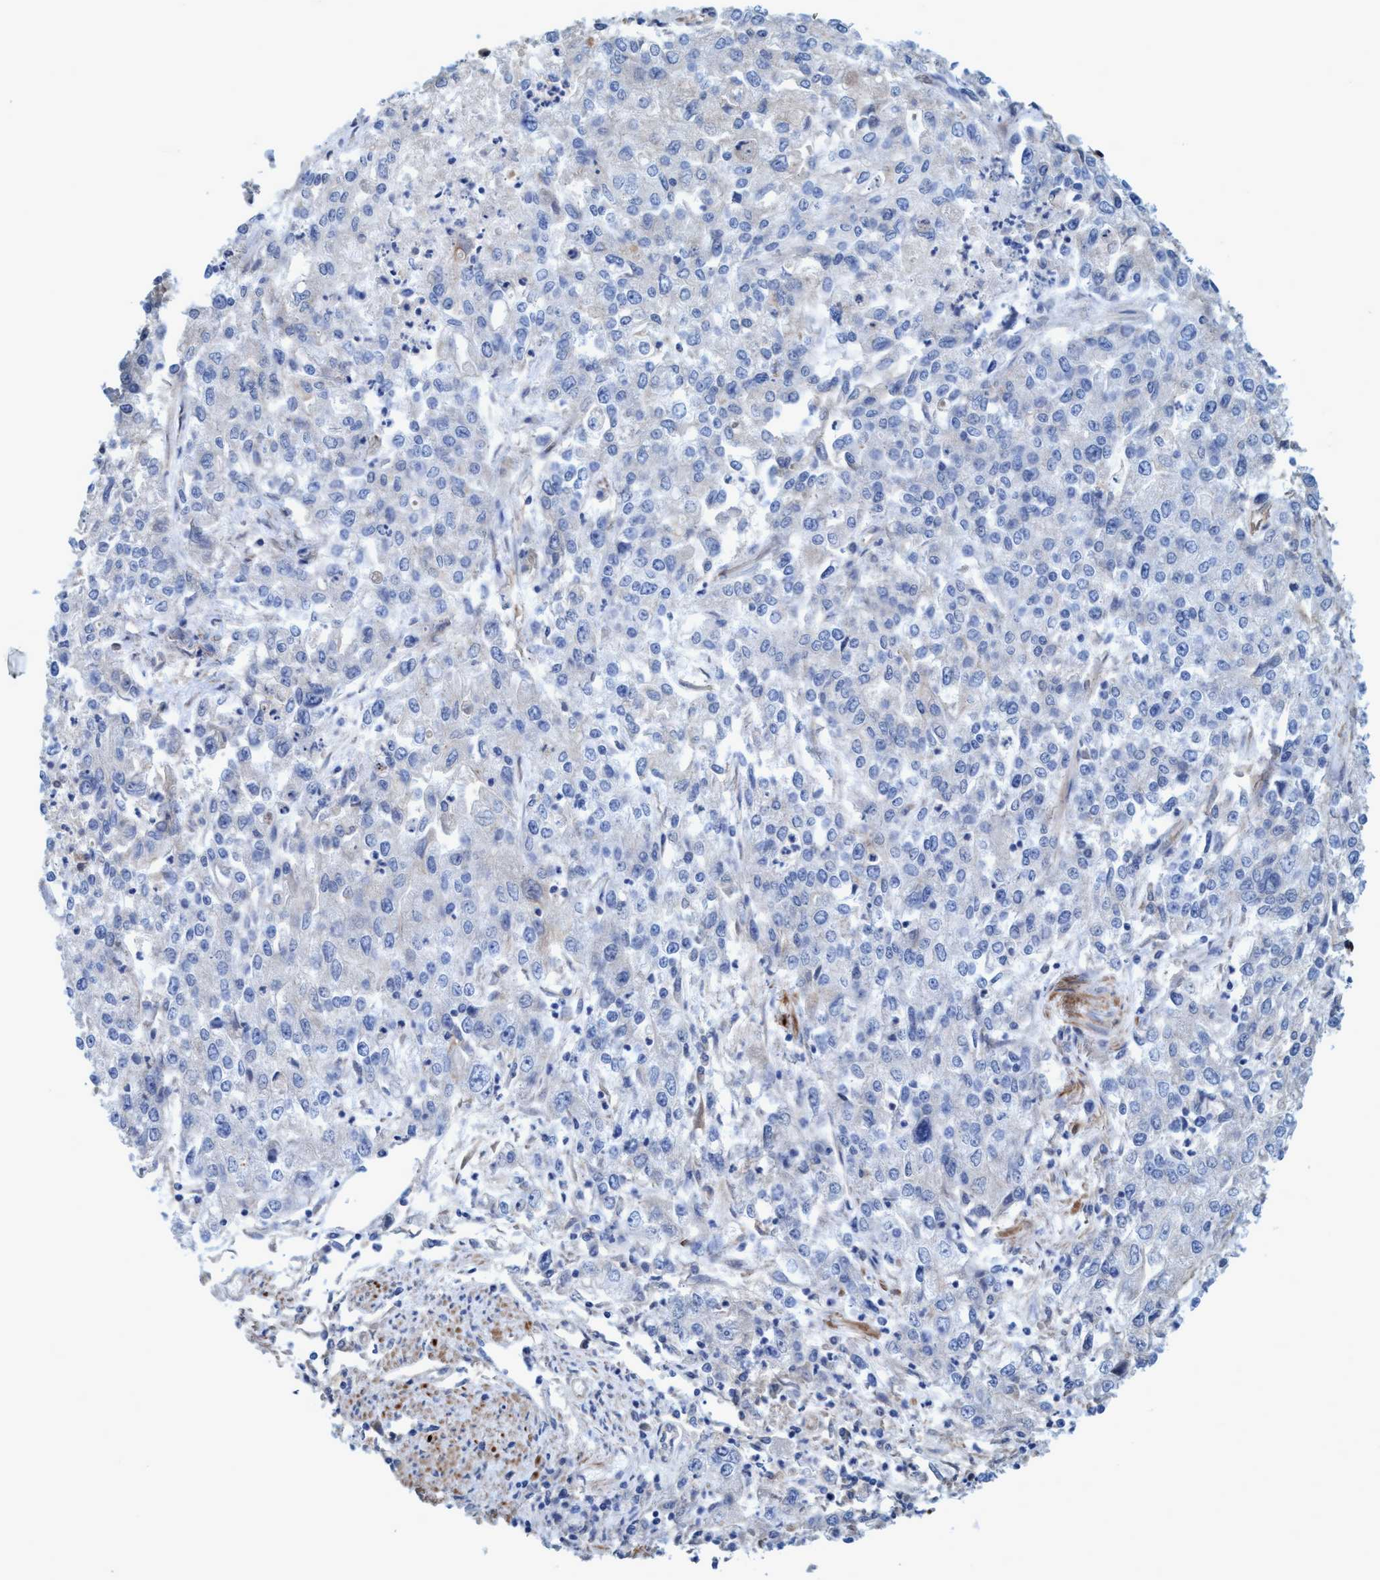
{"staining": {"intensity": "negative", "quantity": "none", "location": "none"}, "tissue": "endometrial cancer", "cell_type": "Tumor cells", "image_type": "cancer", "snomed": [{"axis": "morphology", "description": "Adenocarcinoma, NOS"}, {"axis": "topography", "description": "Endometrium"}], "caption": "Immunohistochemistry histopathology image of neoplastic tissue: human endometrial cancer stained with DAB reveals no significant protein positivity in tumor cells.", "gene": "GULP1", "patient": {"sex": "female", "age": 49}}